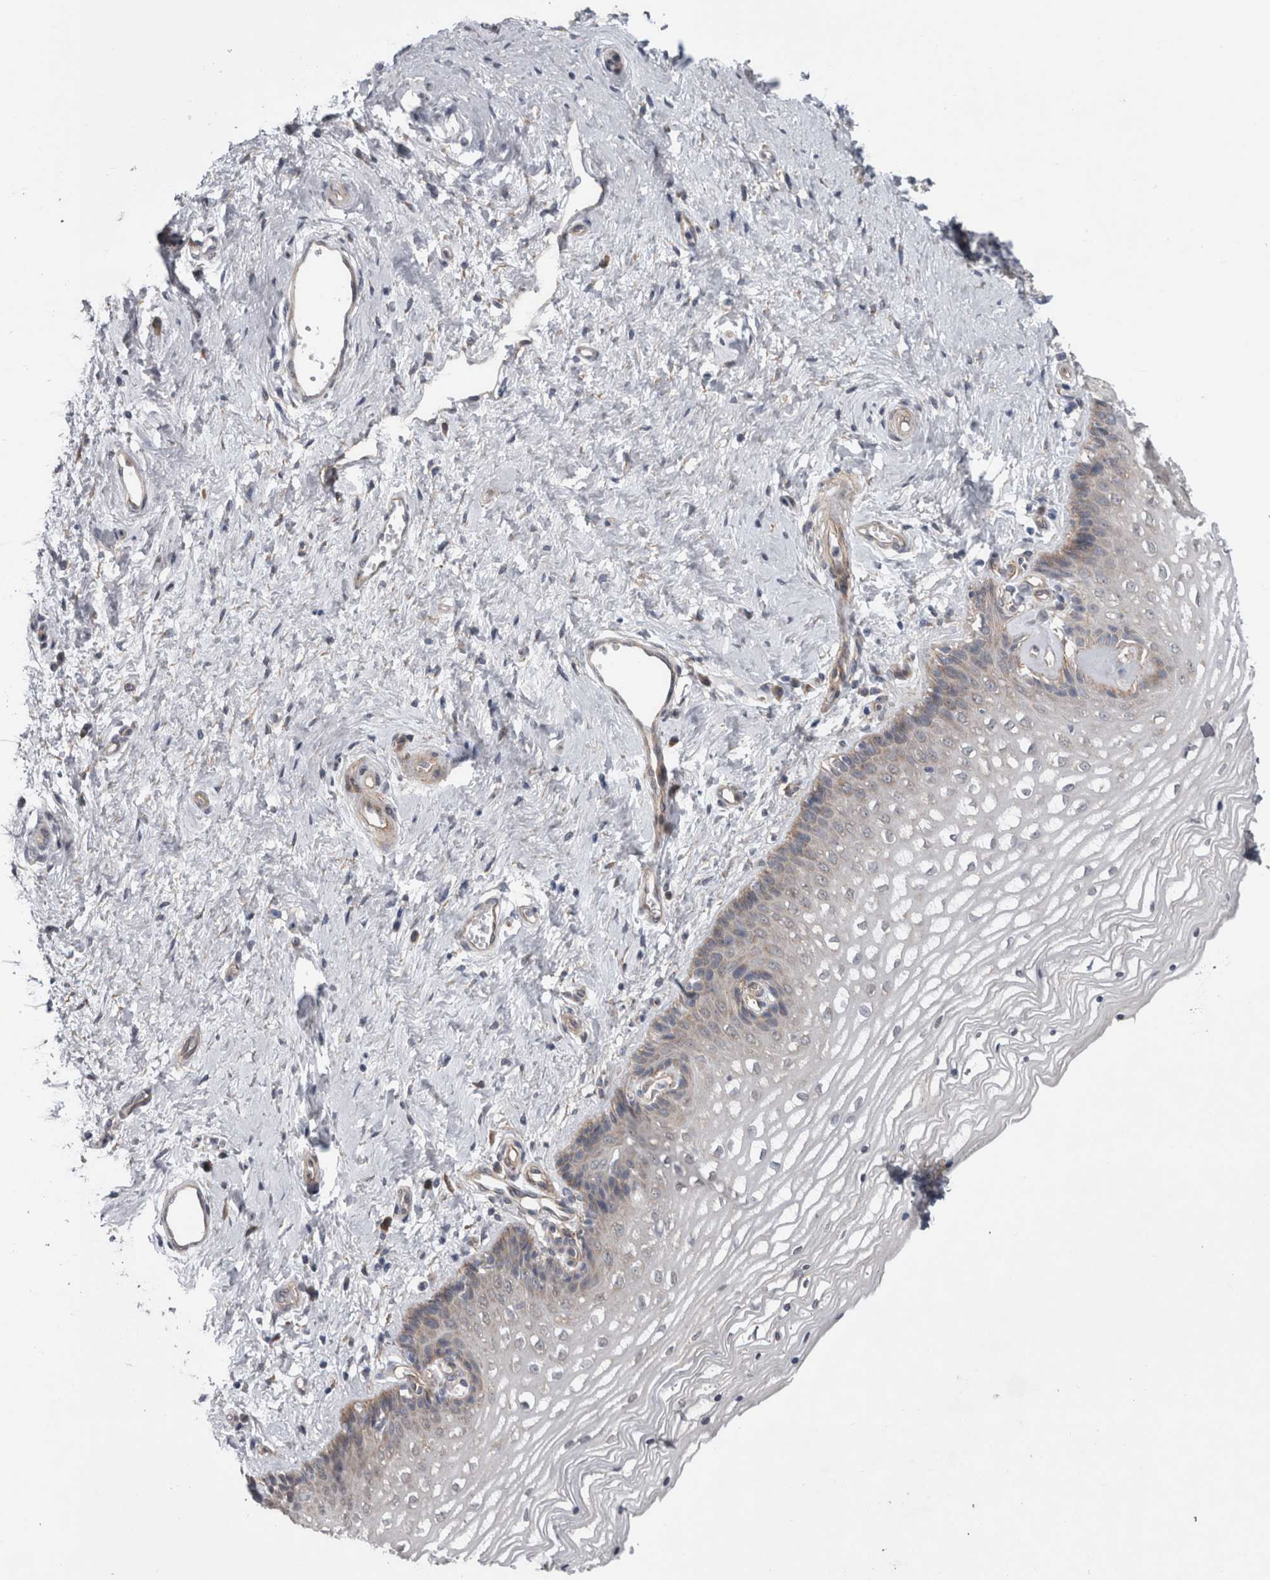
{"staining": {"intensity": "negative", "quantity": "none", "location": "none"}, "tissue": "vagina", "cell_type": "Squamous epithelial cells", "image_type": "normal", "snomed": [{"axis": "morphology", "description": "Normal tissue, NOS"}, {"axis": "topography", "description": "Vagina"}], "caption": "Immunohistochemistry (IHC) histopathology image of benign vagina: human vagina stained with DAB (3,3'-diaminobenzidine) displays no significant protein staining in squamous epithelial cells.", "gene": "DDX6", "patient": {"sex": "female", "age": 46}}